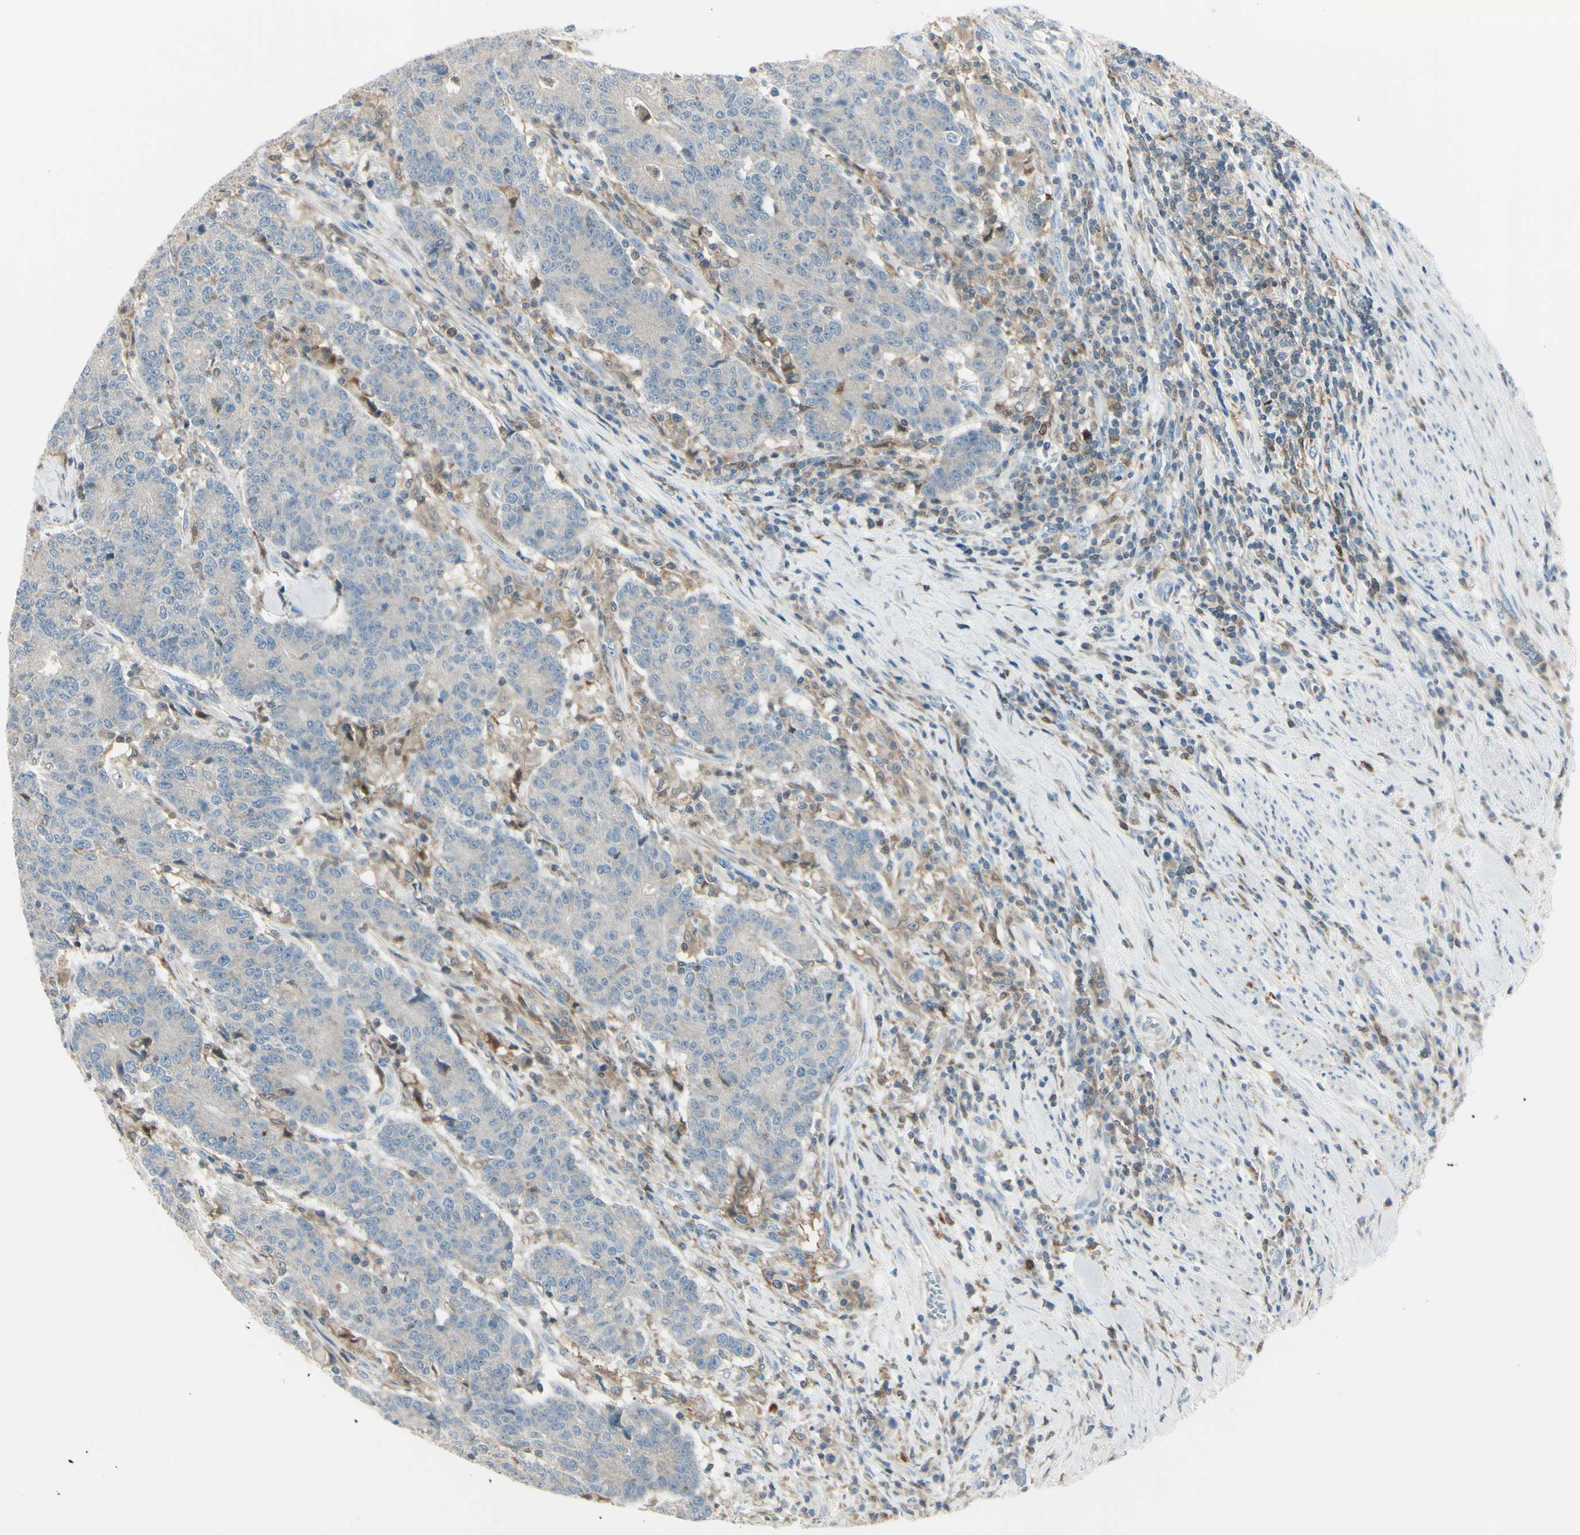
{"staining": {"intensity": "weak", "quantity": ">75%", "location": "cytoplasmic/membranous"}, "tissue": "colorectal cancer", "cell_type": "Tumor cells", "image_type": "cancer", "snomed": [{"axis": "morphology", "description": "Normal tissue, NOS"}, {"axis": "morphology", "description": "Adenocarcinoma, NOS"}, {"axis": "topography", "description": "Colon"}], "caption": "A photomicrograph showing weak cytoplasmic/membranous expression in approximately >75% of tumor cells in adenocarcinoma (colorectal), as visualized by brown immunohistochemical staining.", "gene": "CYRIB", "patient": {"sex": "female", "age": 75}}